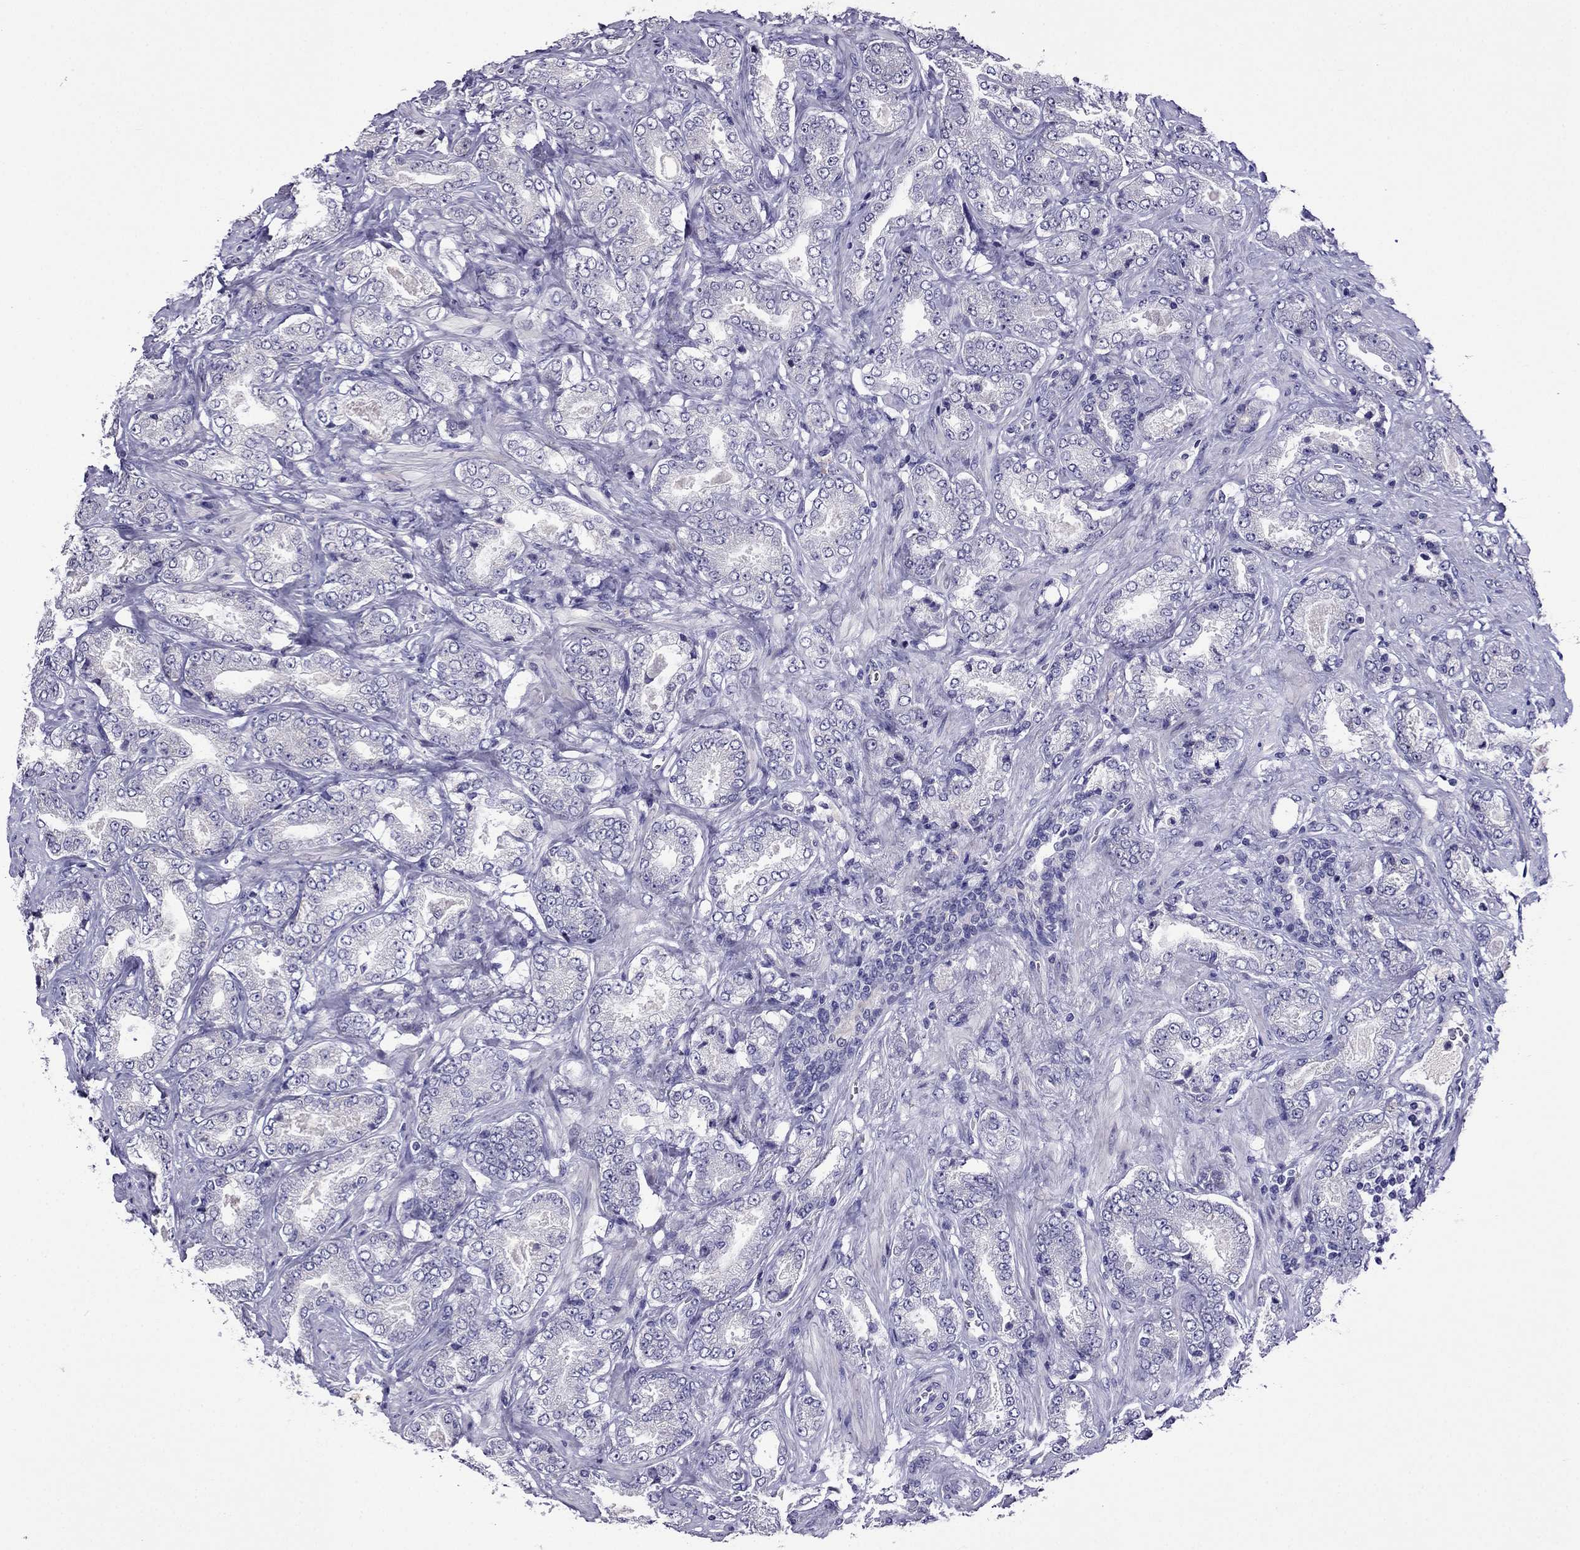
{"staining": {"intensity": "negative", "quantity": "none", "location": "none"}, "tissue": "prostate cancer", "cell_type": "Tumor cells", "image_type": "cancer", "snomed": [{"axis": "morphology", "description": "Adenocarcinoma, NOS"}, {"axis": "topography", "description": "Prostate"}], "caption": "Immunohistochemical staining of human prostate cancer reveals no significant expression in tumor cells.", "gene": "SPTBN4", "patient": {"sex": "male", "age": 64}}